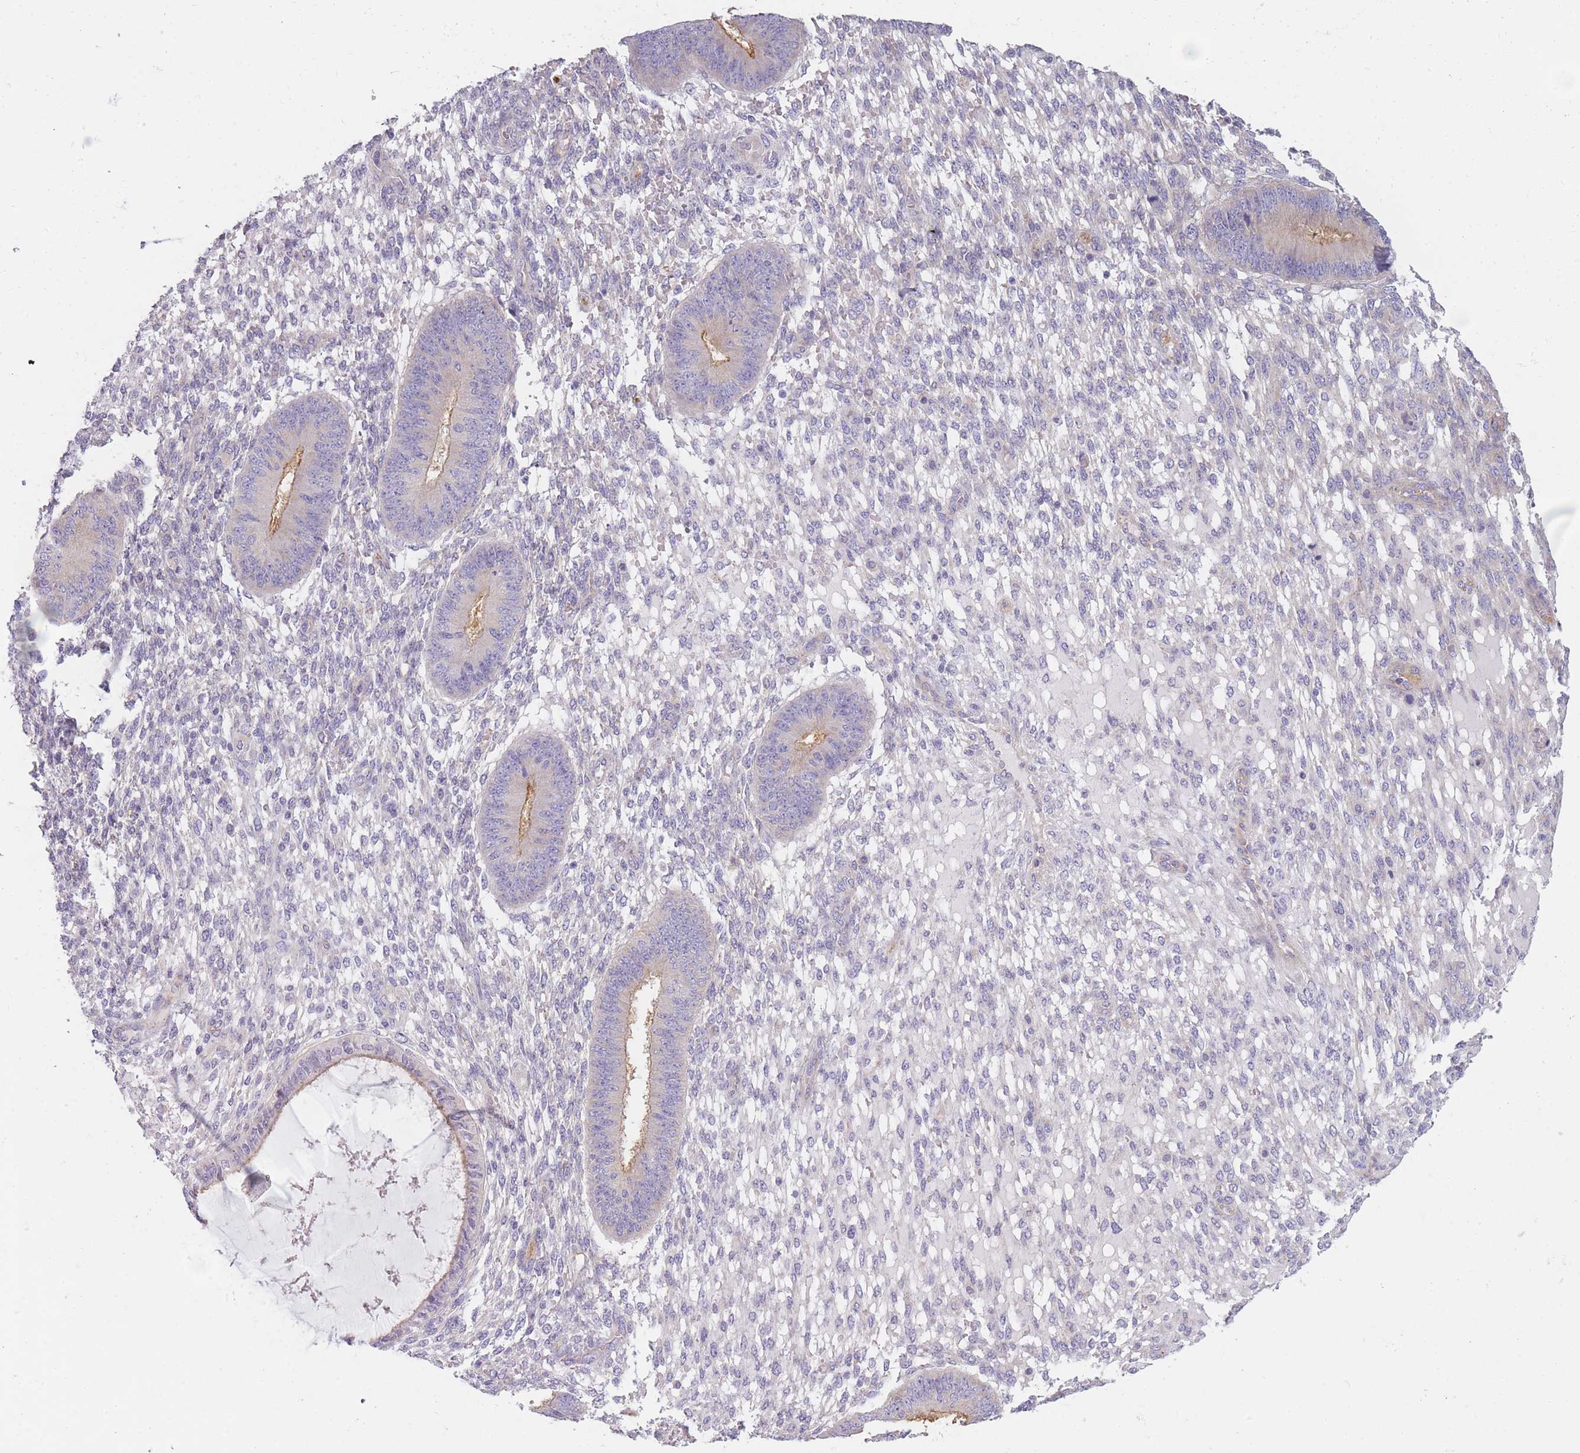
{"staining": {"intensity": "negative", "quantity": "none", "location": "none"}, "tissue": "endometrium", "cell_type": "Cells in endometrial stroma", "image_type": "normal", "snomed": [{"axis": "morphology", "description": "Normal tissue, NOS"}, {"axis": "topography", "description": "Endometrium"}], "caption": "Cells in endometrial stroma show no significant expression in benign endometrium. (DAB (3,3'-diaminobenzidine) IHC, high magnification).", "gene": "AP3M1", "patient": {"sex": "female", "age": 49}}